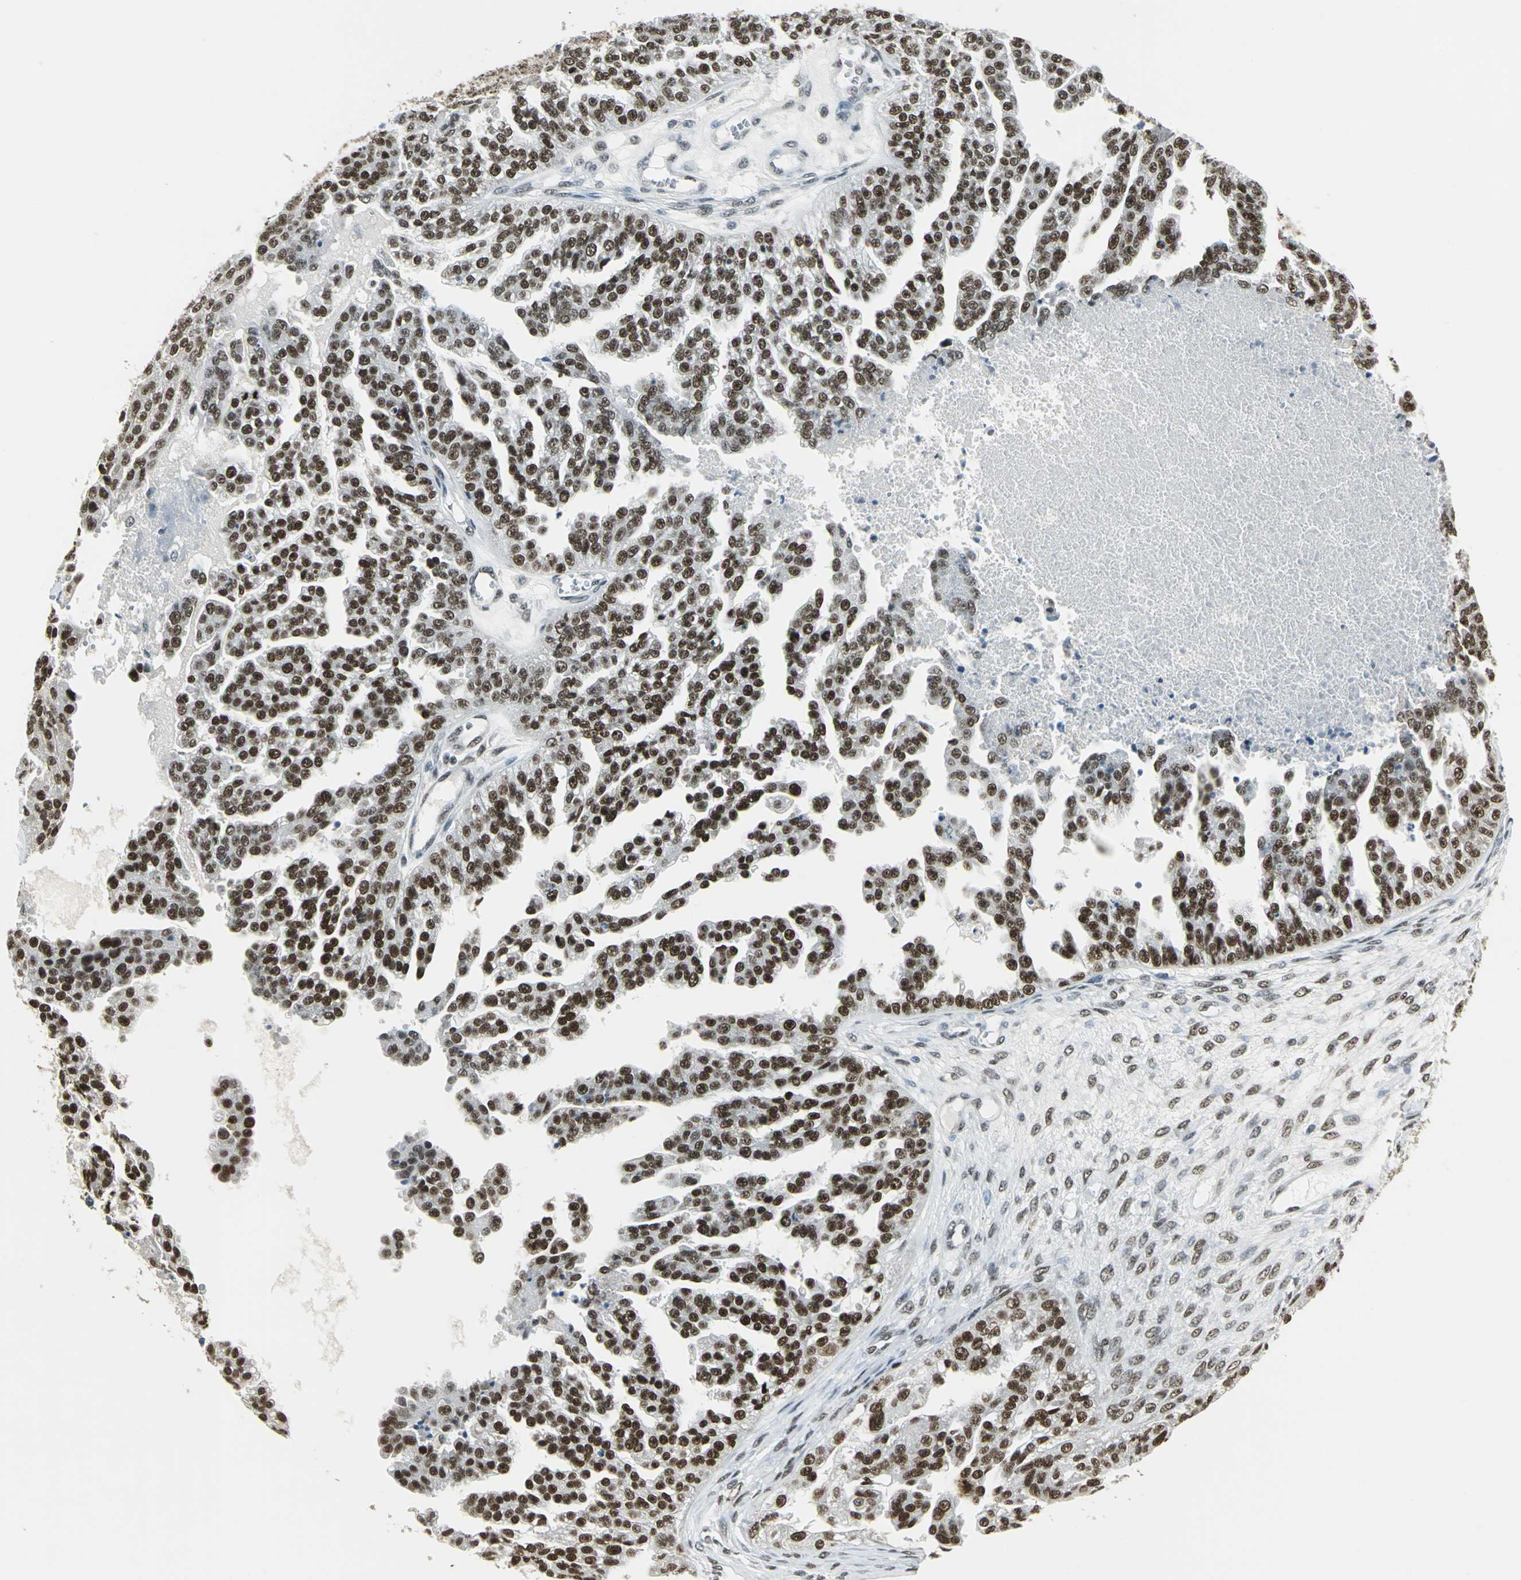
{"staining": {"intensity": "strong", "quantity": ">75%", "location": "nuclear"}, "tissue": "ovarian cancer", "cell_type": "Tumor cells", "image_type": "cancer", "snomed": [{"axis": "morphology", "description": "Carcinoma, NOS"}, {"axis": "topography", "description": "Soft tissue"}, {"axis": "topography", "description": "Ovary"}], "caption": "Strong nuclear expression for a protein is seen in about >75% of tumor cells of ovarian carcinoma using immunohistochemistry (IHC).", "gene": "ADNP", "patient": {"sex": "female", "age": 54}}